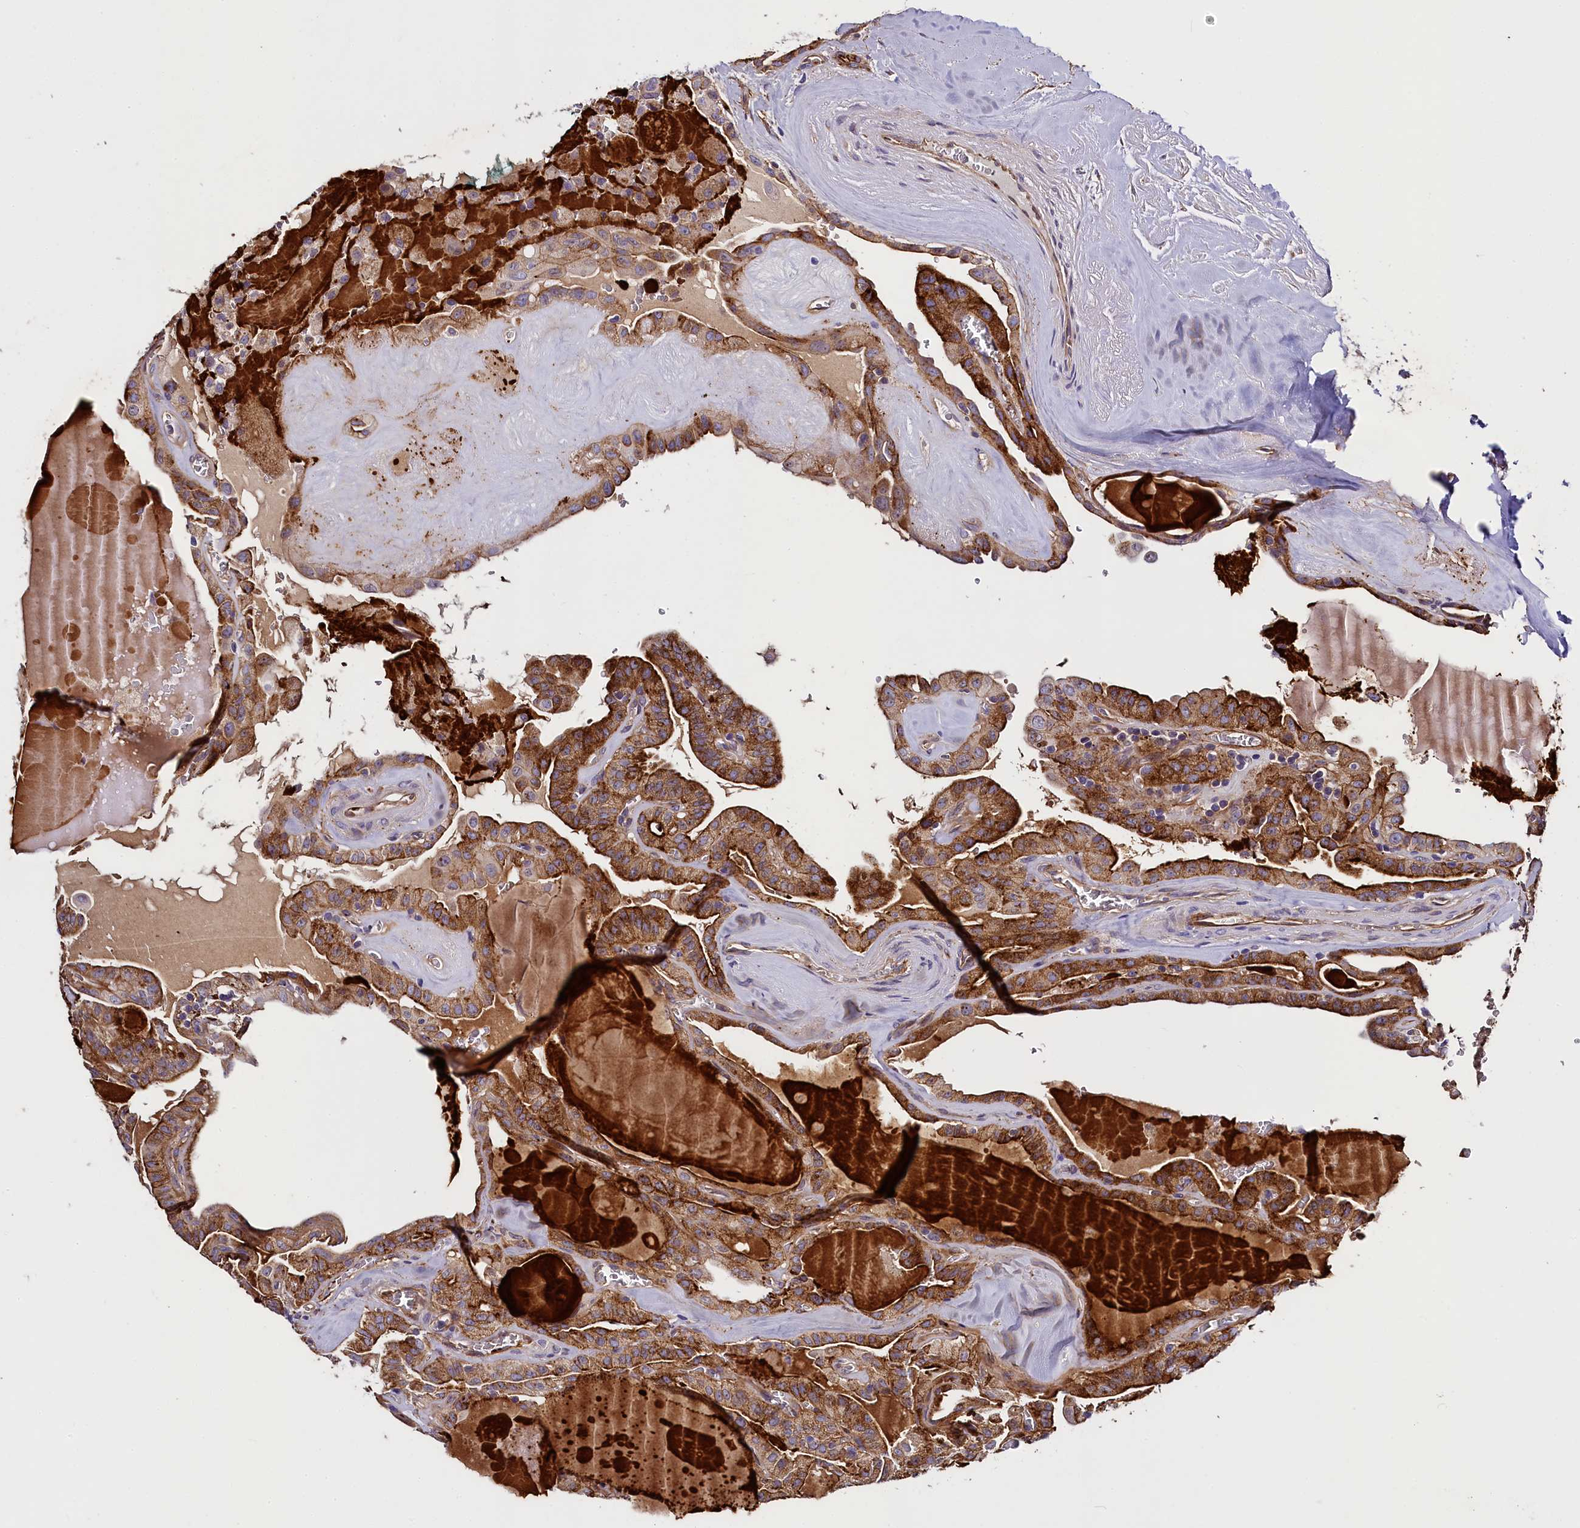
{"staining": {"intensity": "moderate", "quantity": ">75%", "location": "cytoplasmic/membranous"}, "tissue": "thyroid cancer", "cell_type": "Tumor cells", "image_type": "cancer", "snomed": [{"axis": "morphology", "description": "Papillary adenocarcinoma, NOS"}, {"axis": "topography", "description": "Thyroid gland"}], "caption": "The immunohistochemical stain labels moderate cytoplasmic/membranous expression in tumor cells of thyroid cancer tissue.", "gene": "MRC2", "patient": {"sex": "male", "age": 52}}